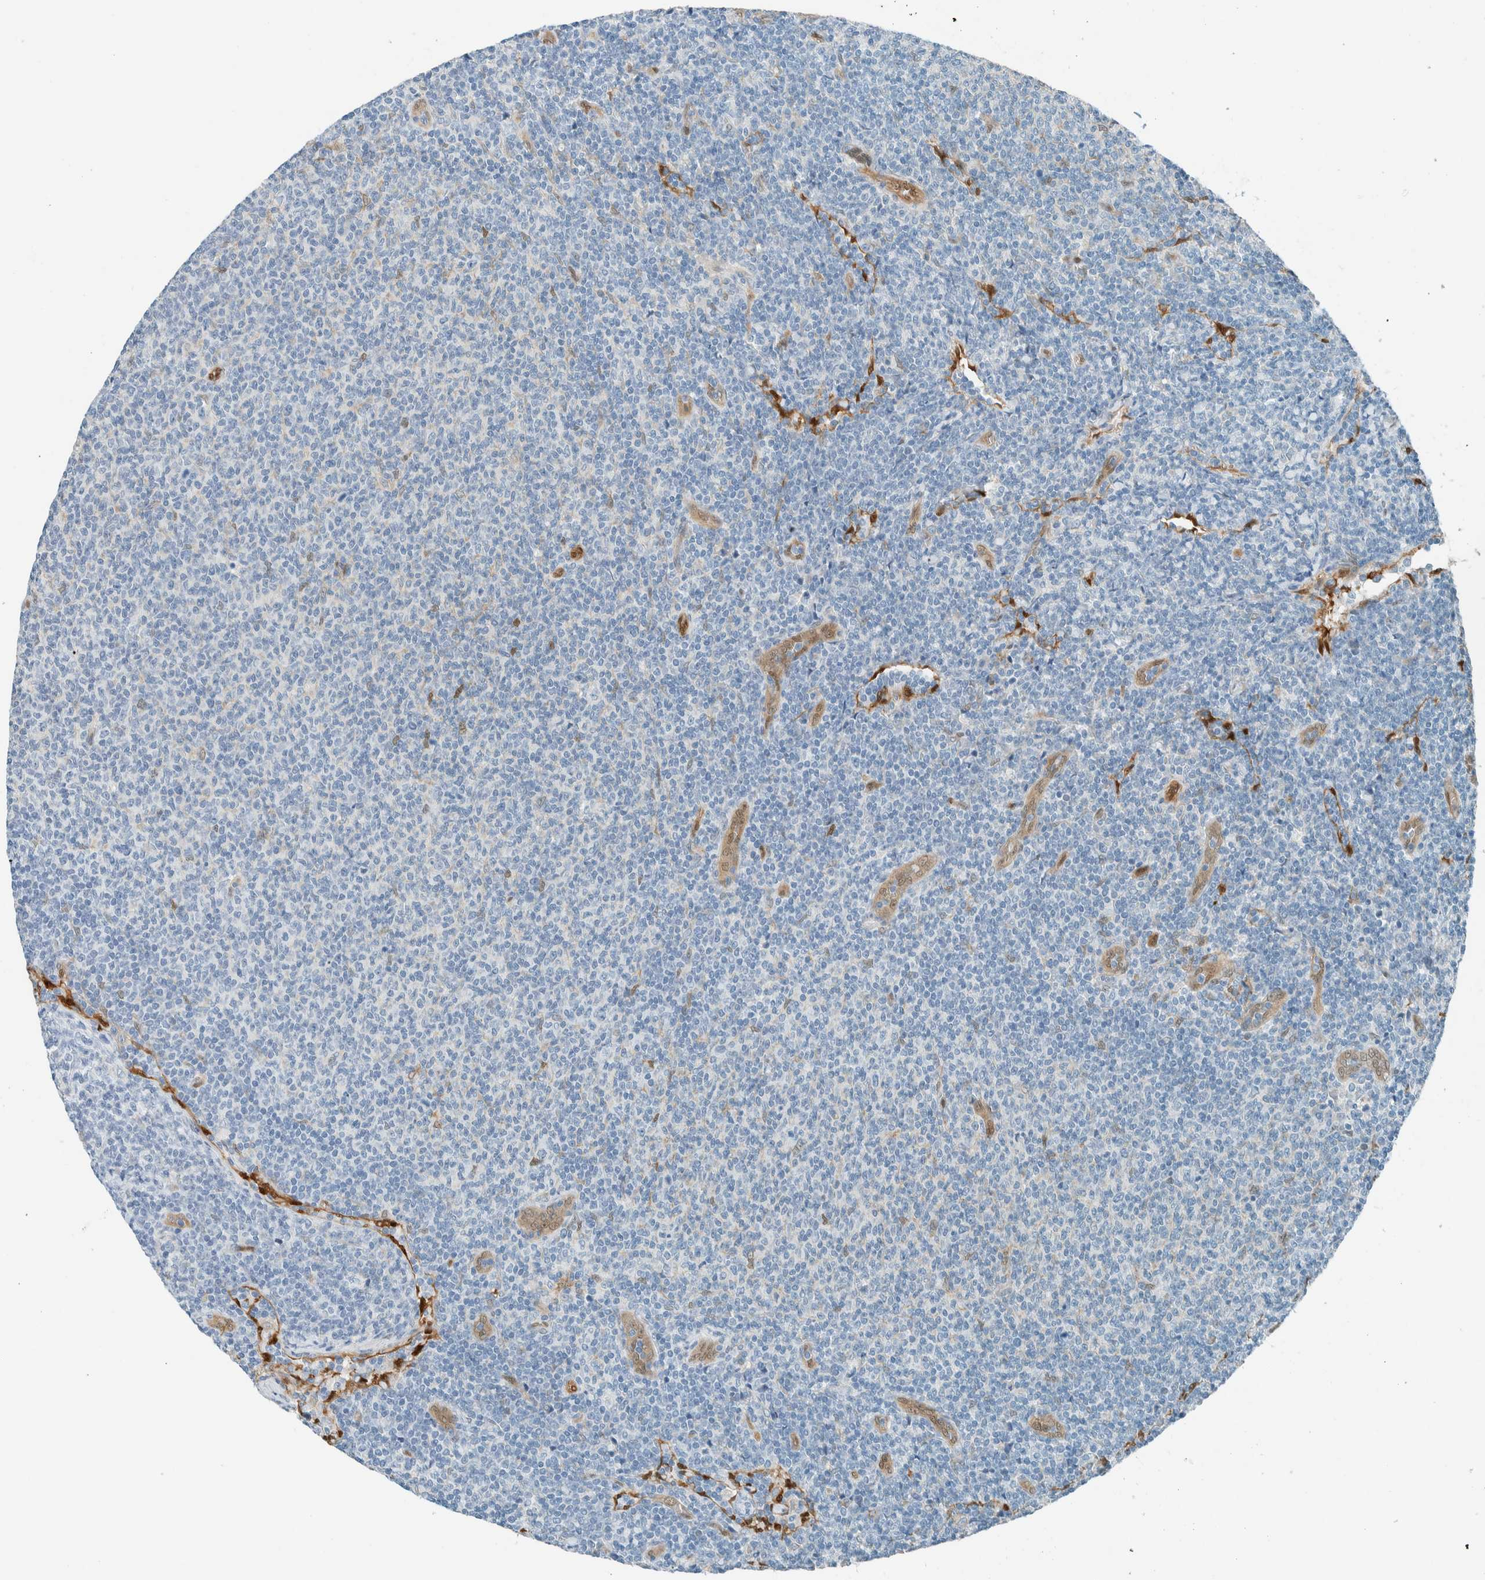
{"staining": {"intensity": "negative", "quantity": "none", "location": "none"}, "tissue": "lymphoma", "cell_type": "Tumor cells", "image_type": "cancer", "snomed": [{"axis": "morphology", "description": "Malignant lymphoma, non-Hodgkin's type, Low grade"}, {"axis": "topography", "description": "Lymph node"}], "caption": "This is a histopathology image of immunohistochemistry staining of malignant lymphoma, non-Hodgkin's type (low-grade), which shows no positivity in tumor cells. The staining is performed using DAB (3,3'-diaminobenzidine) brown chromogen with nuclei counter-stained in using hematoxylin.", "gene": "NXN", "patient": {"sex": "male", "age": 66}}